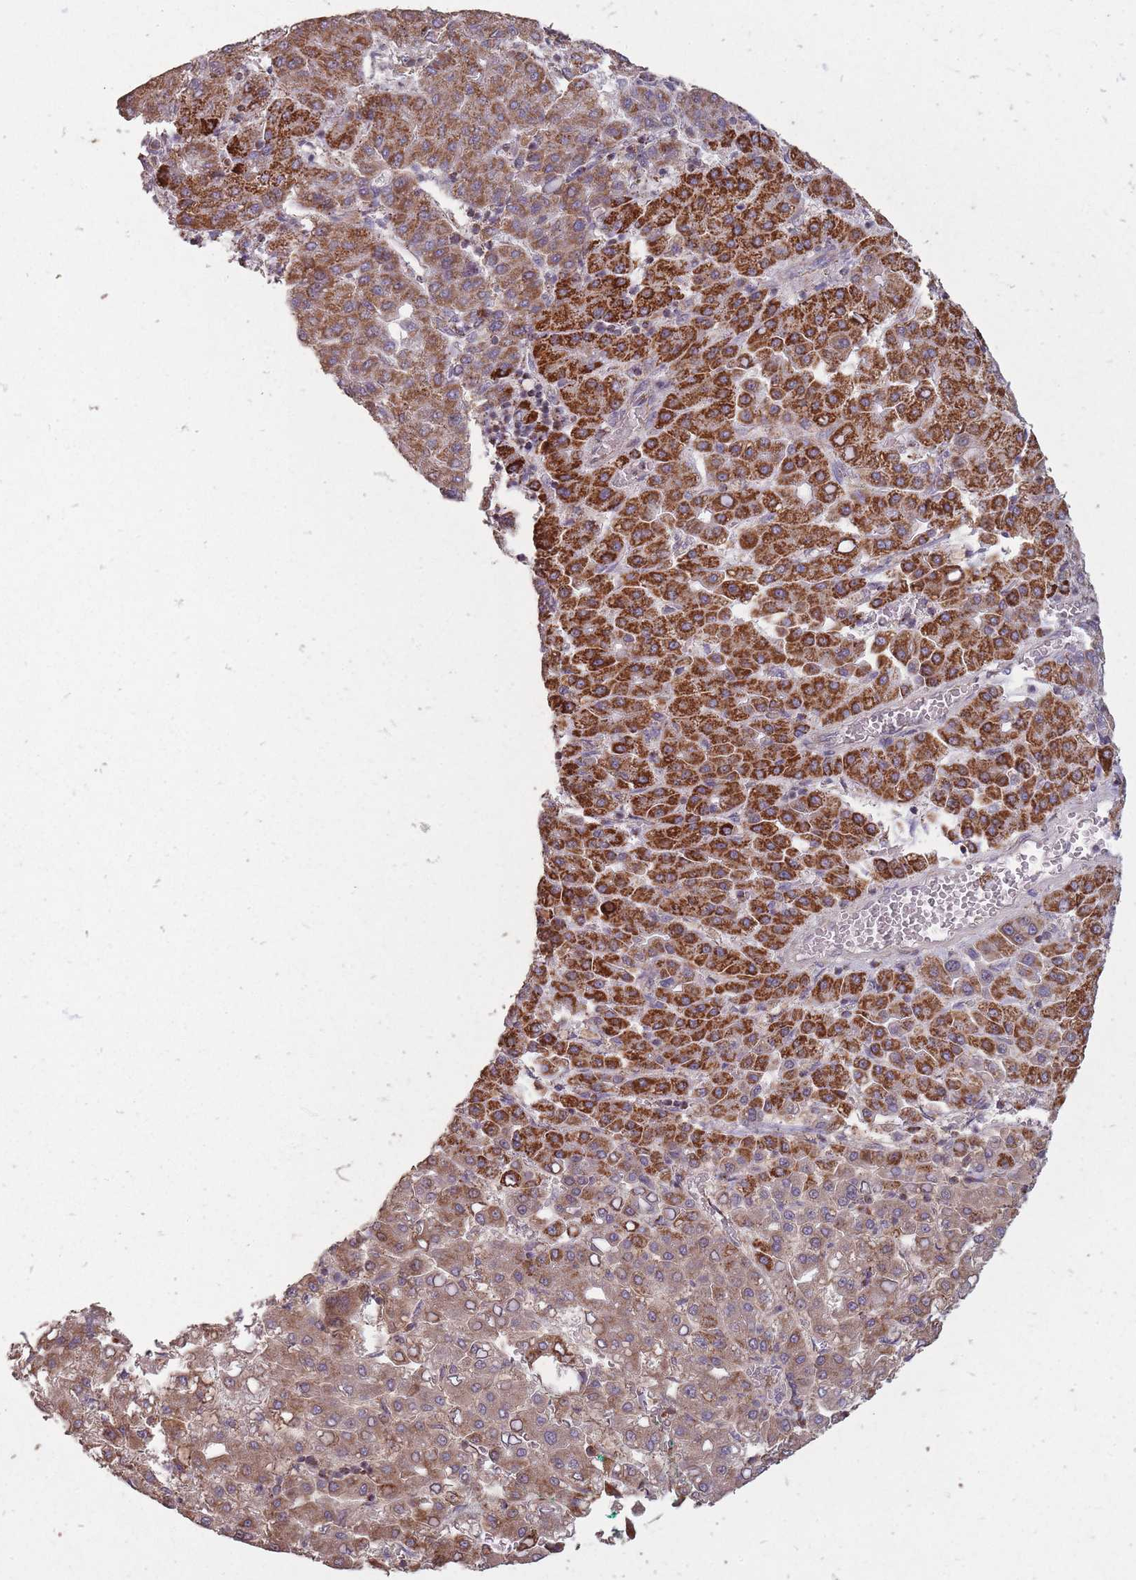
{"staining": {"intensity": "strong", "quantity": ">75%", "location": "cytoplasmic/membranous"}, "tissue": "liver cancer", "cell_type": "Tumor cells", "image_type": "cancer", "snomed": [{"axis": "morphology", "description": "Carcinoma, Hepatocellular, NOS"}, {"axis": "topography", "description": "Liver"}], "caption": "Liver cancer stained with a brown dye reveals strong cytoplasmic/membranous positive positivity in approximately >75% of tumor cells.", "gene": "CNOT8", "patient": {"sex": "male", "age": 65}}